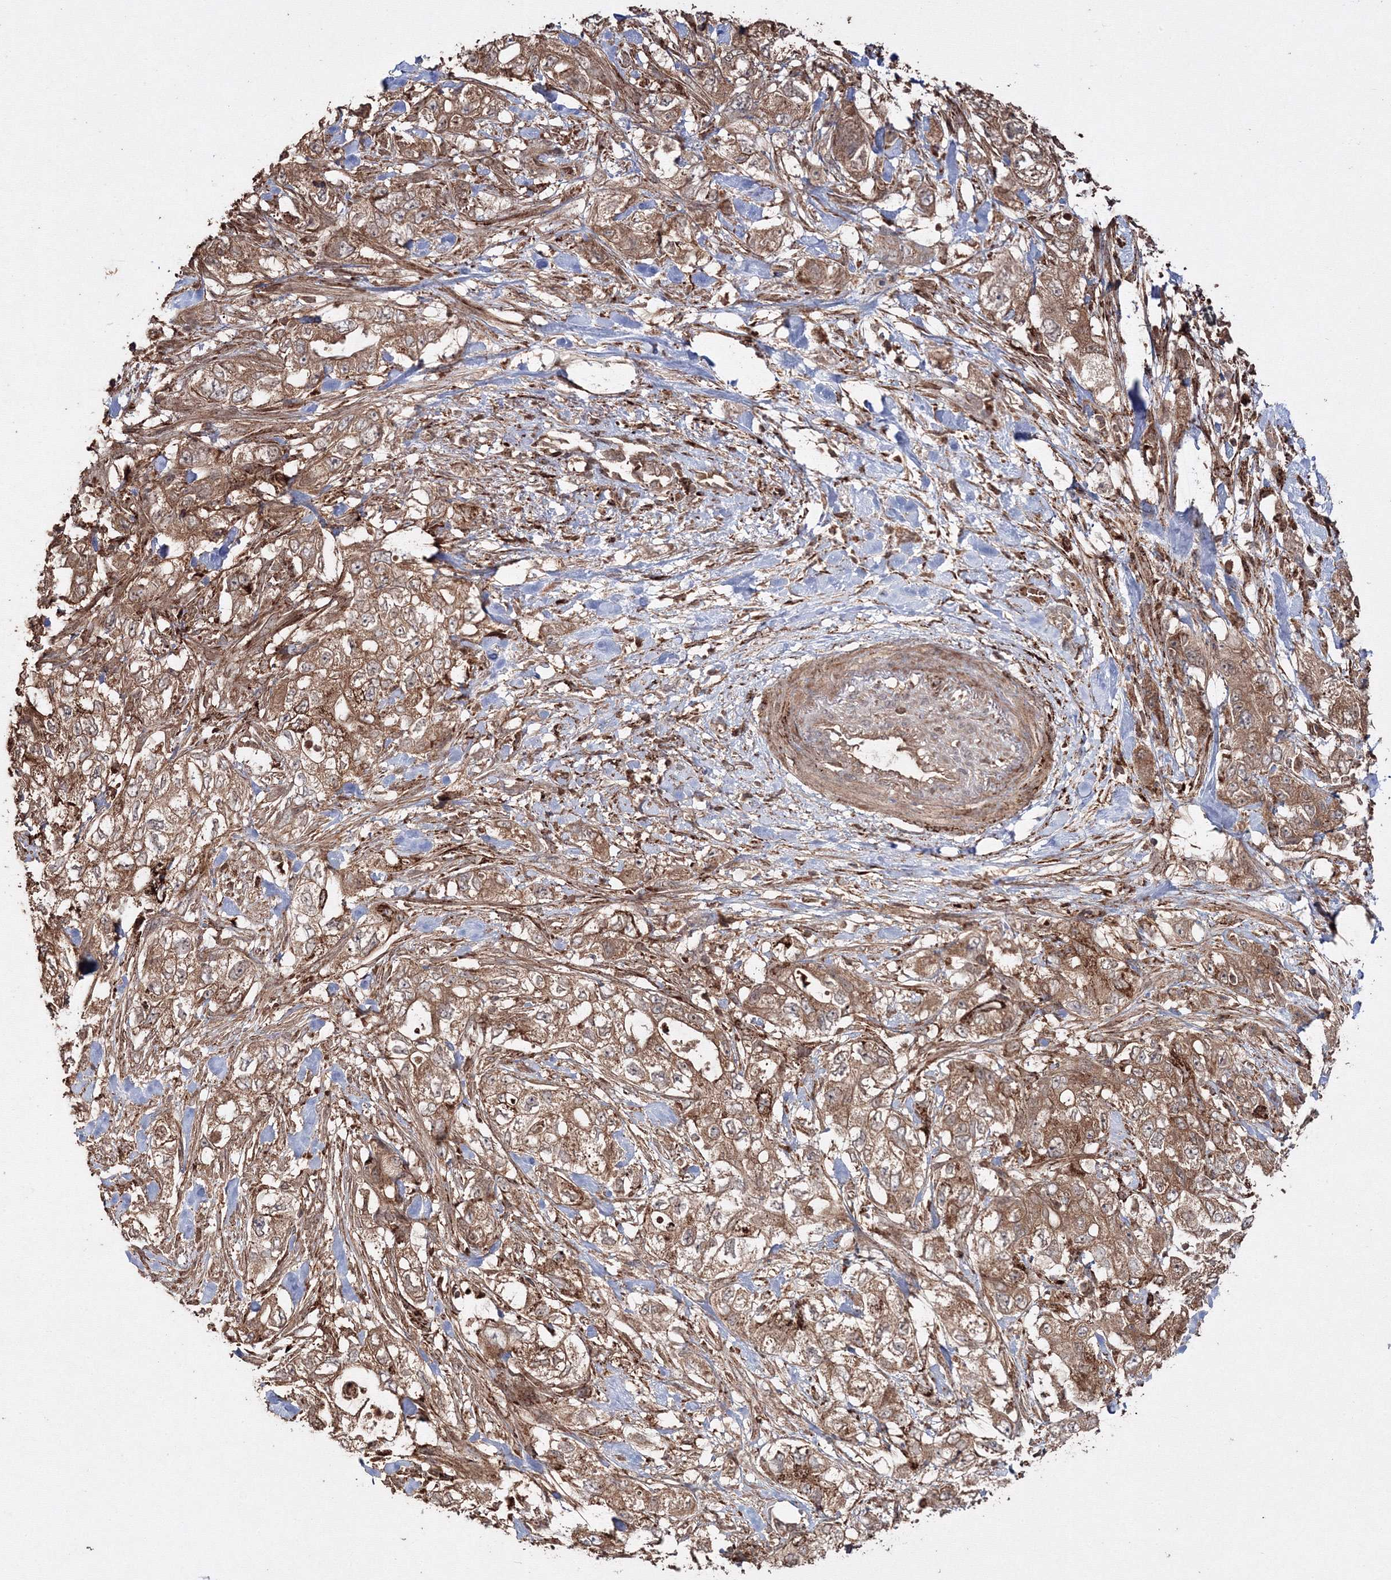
{"staining": {"intensity": "moderate", "quantity": ">75%", "location": "cytoplasmic/membranous"}, "tissue": "pancreatic cancer", "cell_type": "Tumor cells", "image_type": "cancer", "snomed": [{"axis": "morphology", "description": "Adenocarcinoma, NOS"}, {"axis": "topography", "description": "Pancreas"}], "caption": "A micrograph showing moderate cytoplasmic/membranous positivity in approximately >75% of tumor cells in pancreatic cancer, as visualized by brown immunohistochemical staining.", "gene": "DDO", "patient": {"sex": "female", "age": 73}}